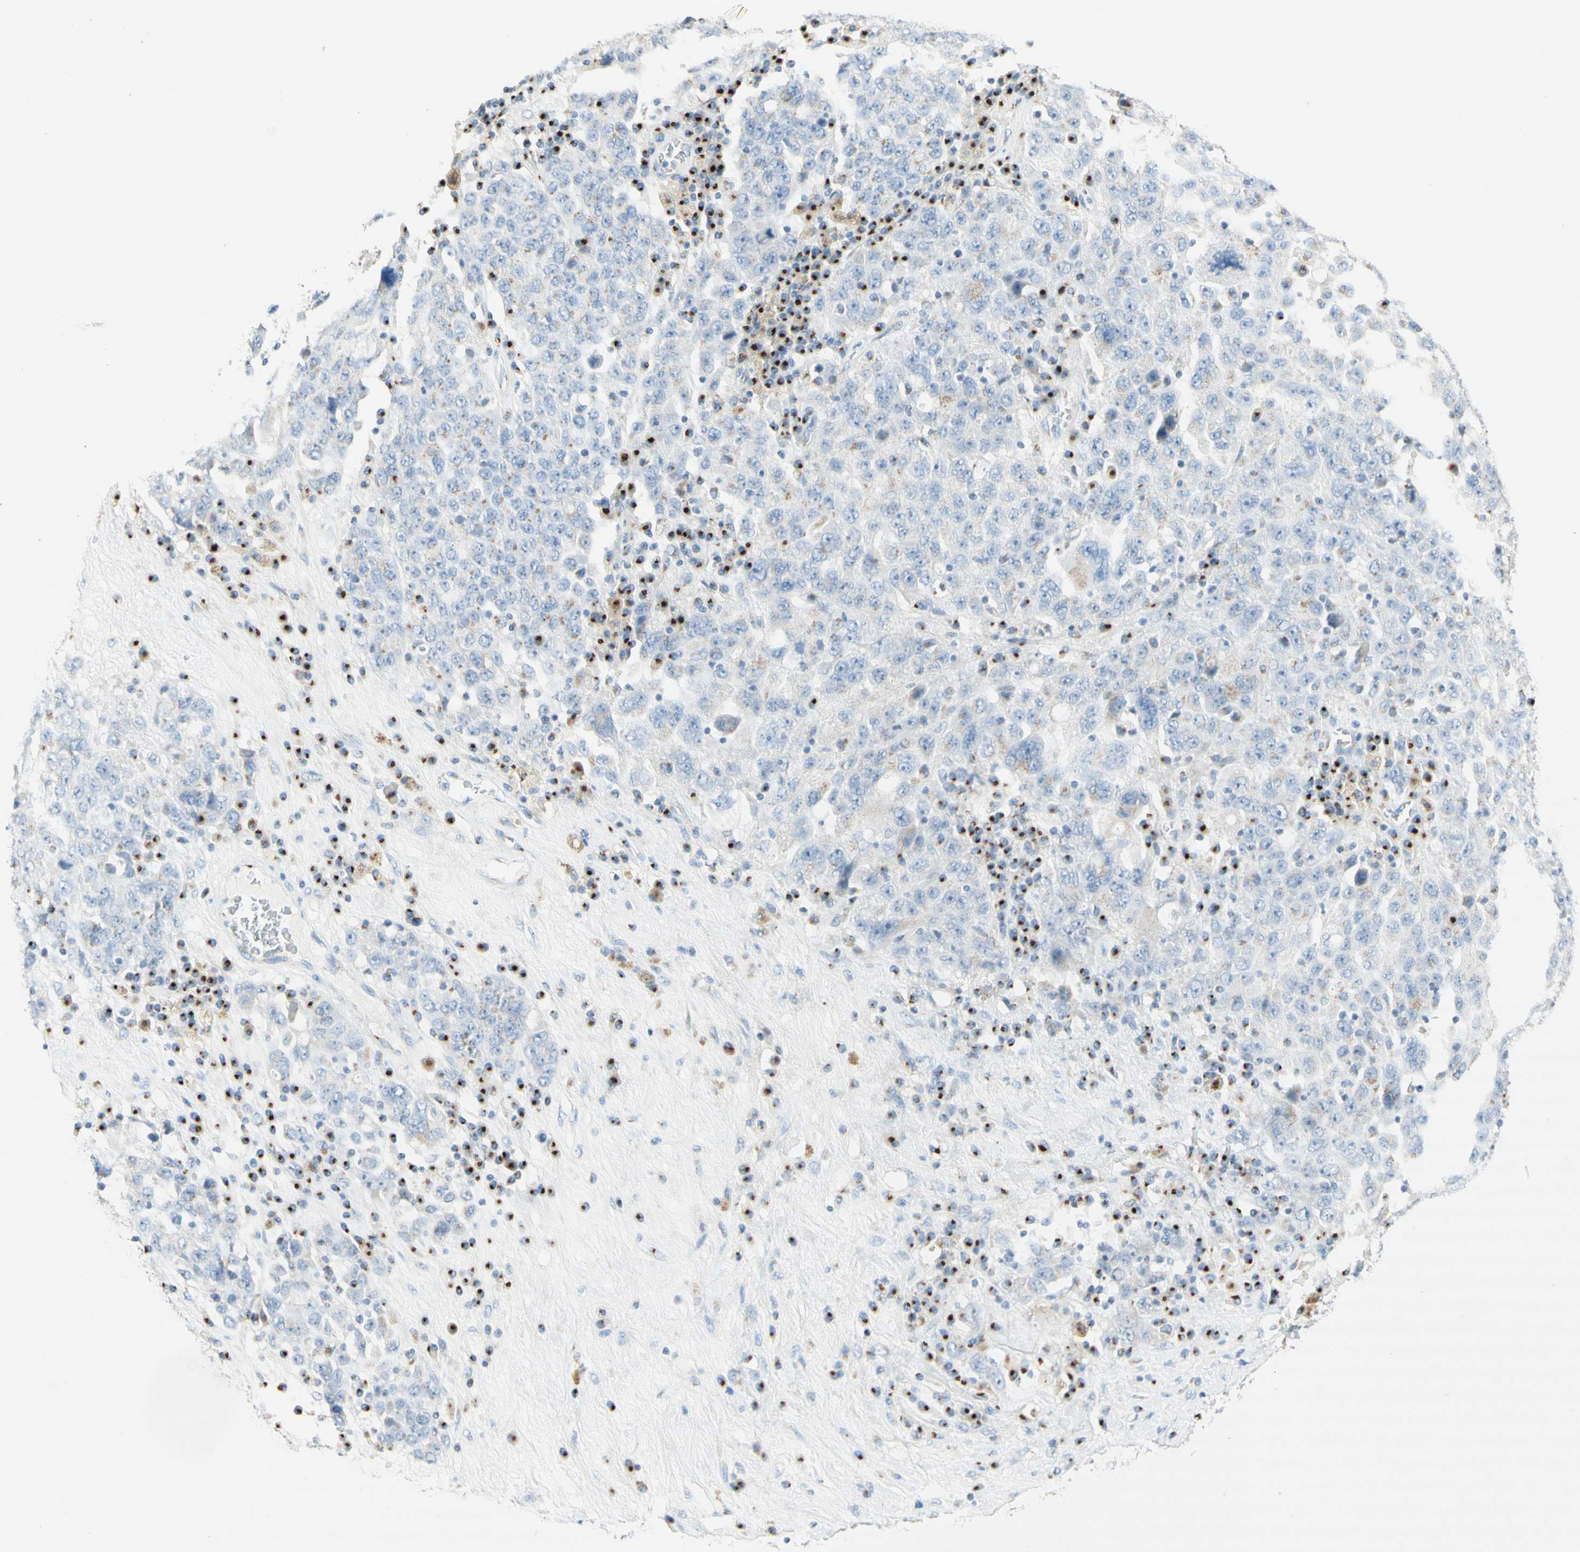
{"staining": {"intensity": "weak", "quantity": "25%-75%", "location": "cytoplasmic/membranous"}, "tissue": "ovarian cancer", "cell_type": "Tumor cells", "image_type": "cancer", "snomed": [{"axis": "morphology", "description": "Carcinoma, endometroid"}, {"axis": "topography", "description": "Ovary"}], "caption": "Immunohistochemistry (IHC) of human ovarian endometroid carcinoma displays low levels of weak cytoplasmic/membranous staining in approximately 25%-75% of tumor cells. The protein of interest is shown in brown color, while the nuclei are stained blue.", "gene": "MANEA", "patient": {"sex": "female", "age": 62}}